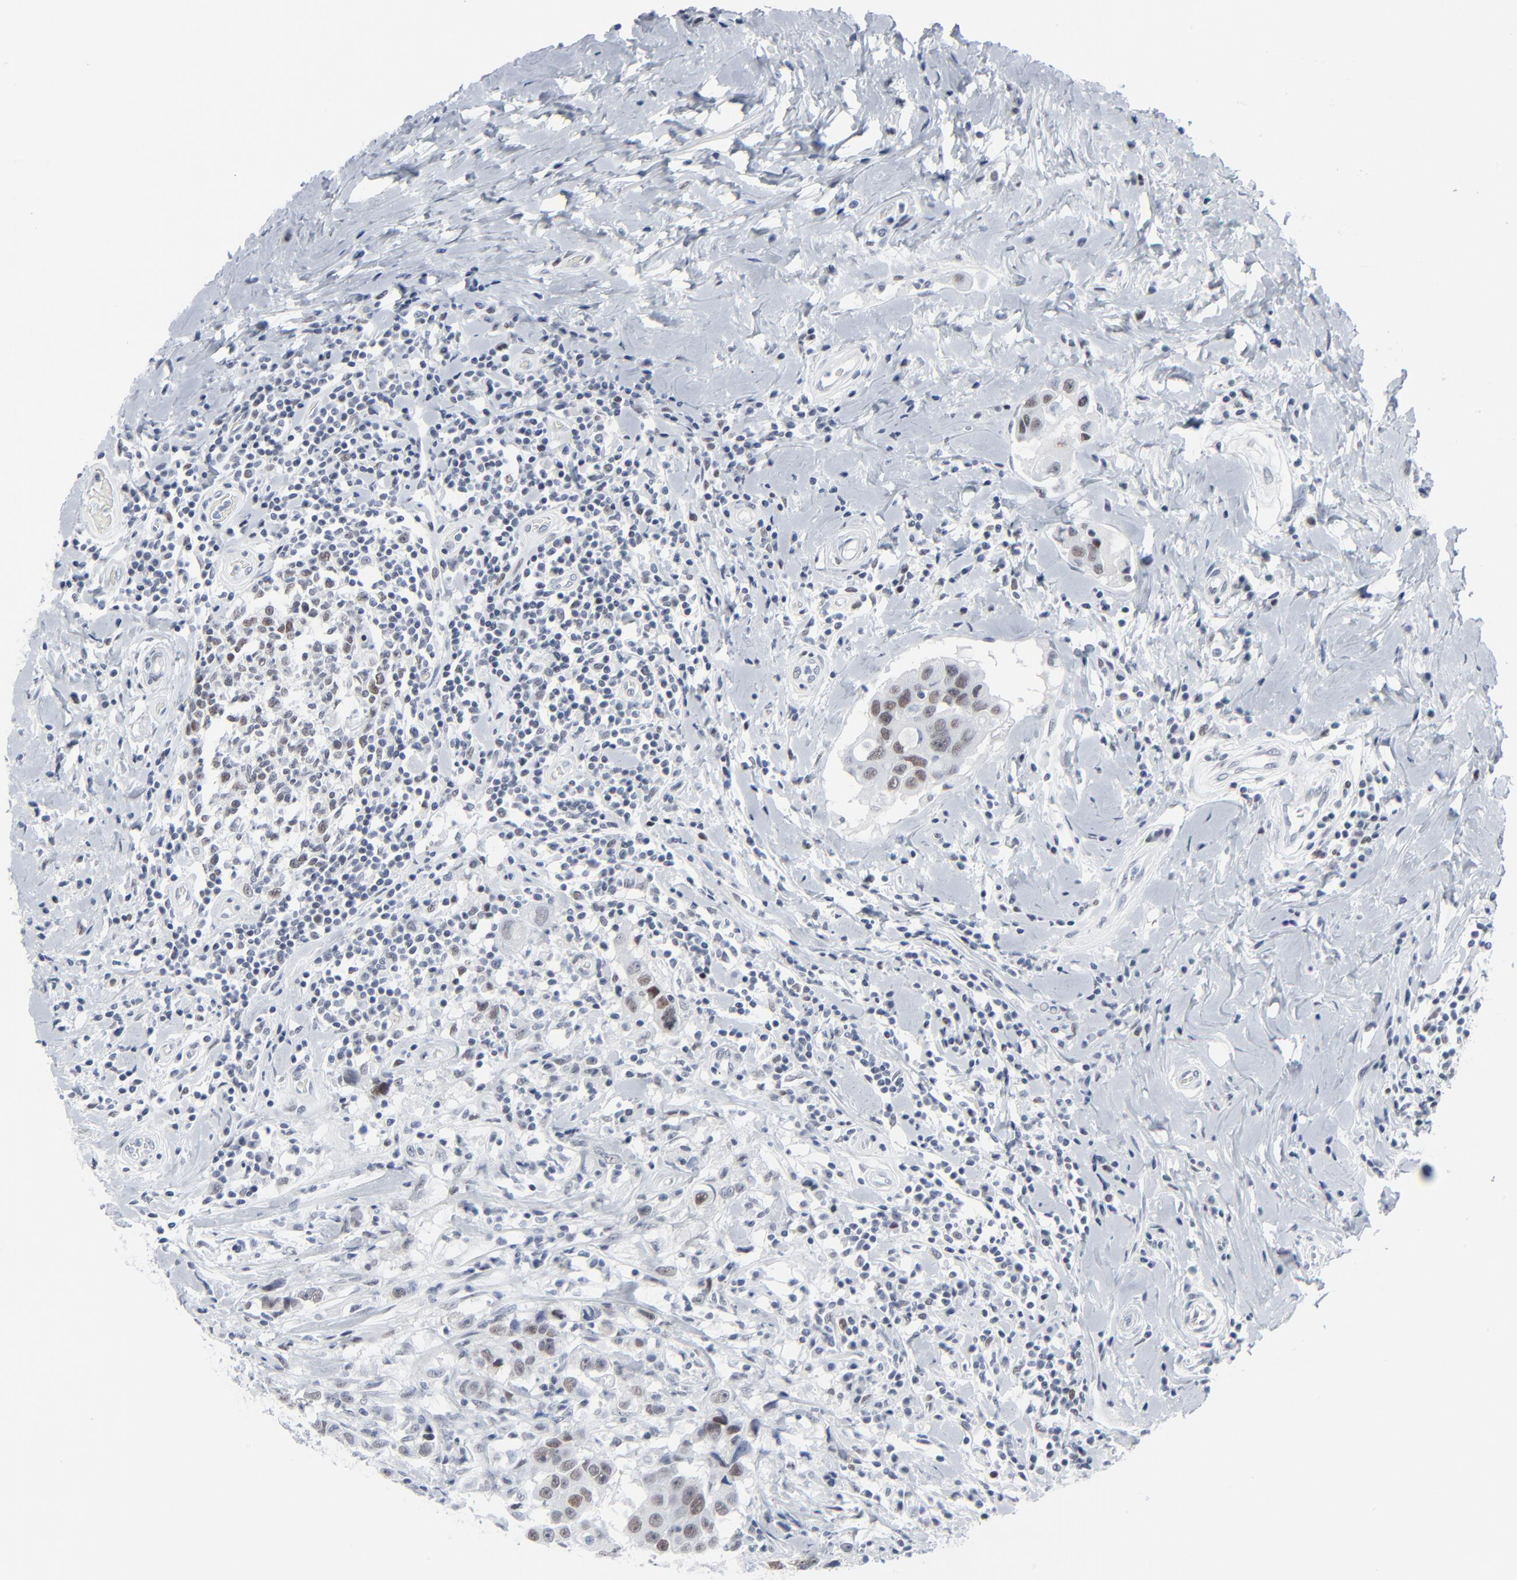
{"staining": {"intensity": "moderate", "quantity": ">75%", "location": "nuclear"}, "tissue": "breast cancer", "cell_type": "Tumor cells", "image_type": "cancer", "snomed": [{"axis": "morphology", "description": "Duct carcinoma"}, {"axis": "topography", "description": "Breast"}], "caption": "Protein analysis of breast cancer tissue exhibits moderate nuclear expression in about >75% of tumor cells.", "gene": "SIRT1", "patient": {"sex": "female", "age": 27}}